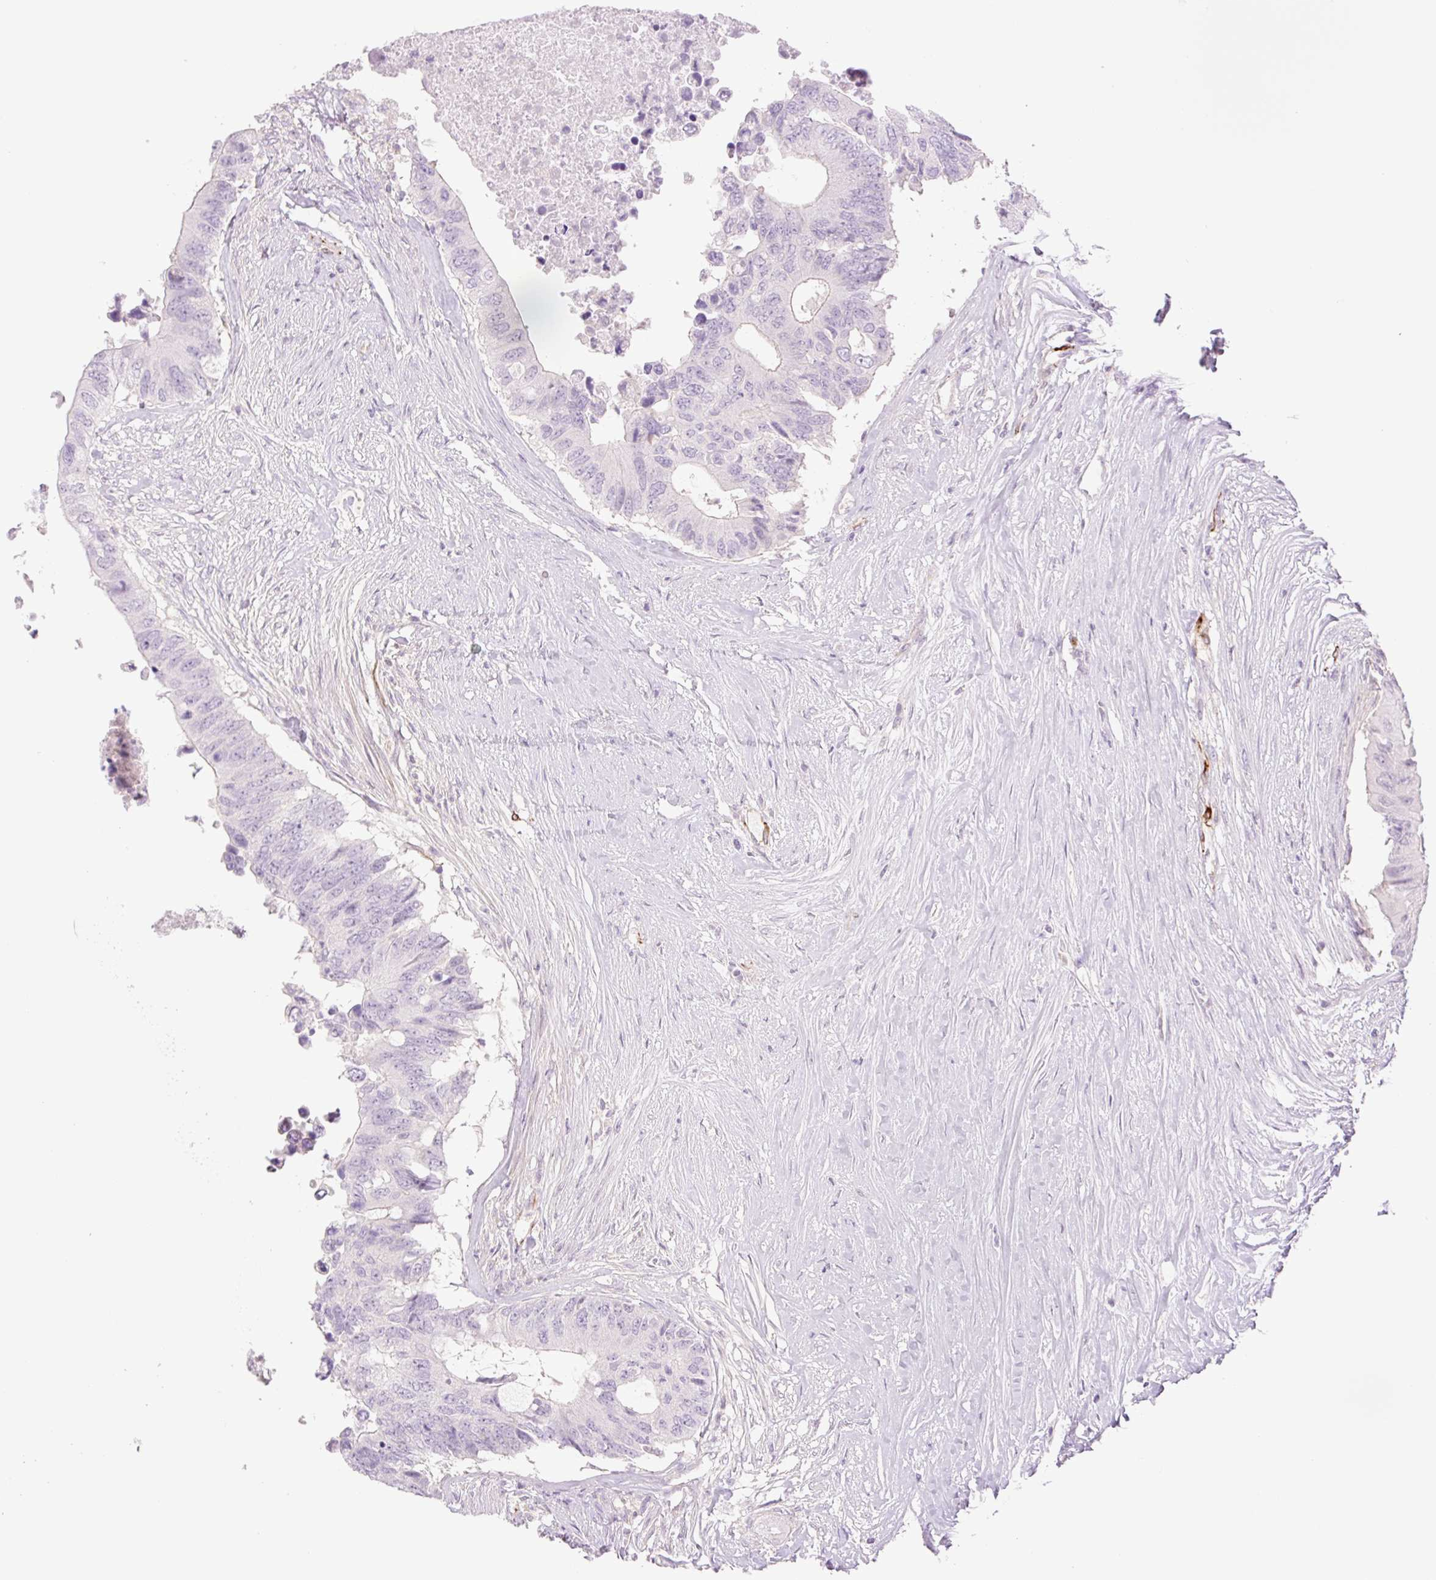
{"staining": {"intensity": "negative", "quantity": "none", "location": "none"}, "tissue": "colorectal cancer", "cell_type": "Tumor cells", "image_type": "cancer", "snomed": [{"axis": "morphology", "description": "Adenocarcinoma, NOS"}, {"axis": "topography", "description": "Colon"}], "caption": "An image of human colorectal cancer (adenocarcinoma) is negative for staining in tumor cells.", "gene": "ZFYVE21", "patient": {"sex": "male", "age": 71}}